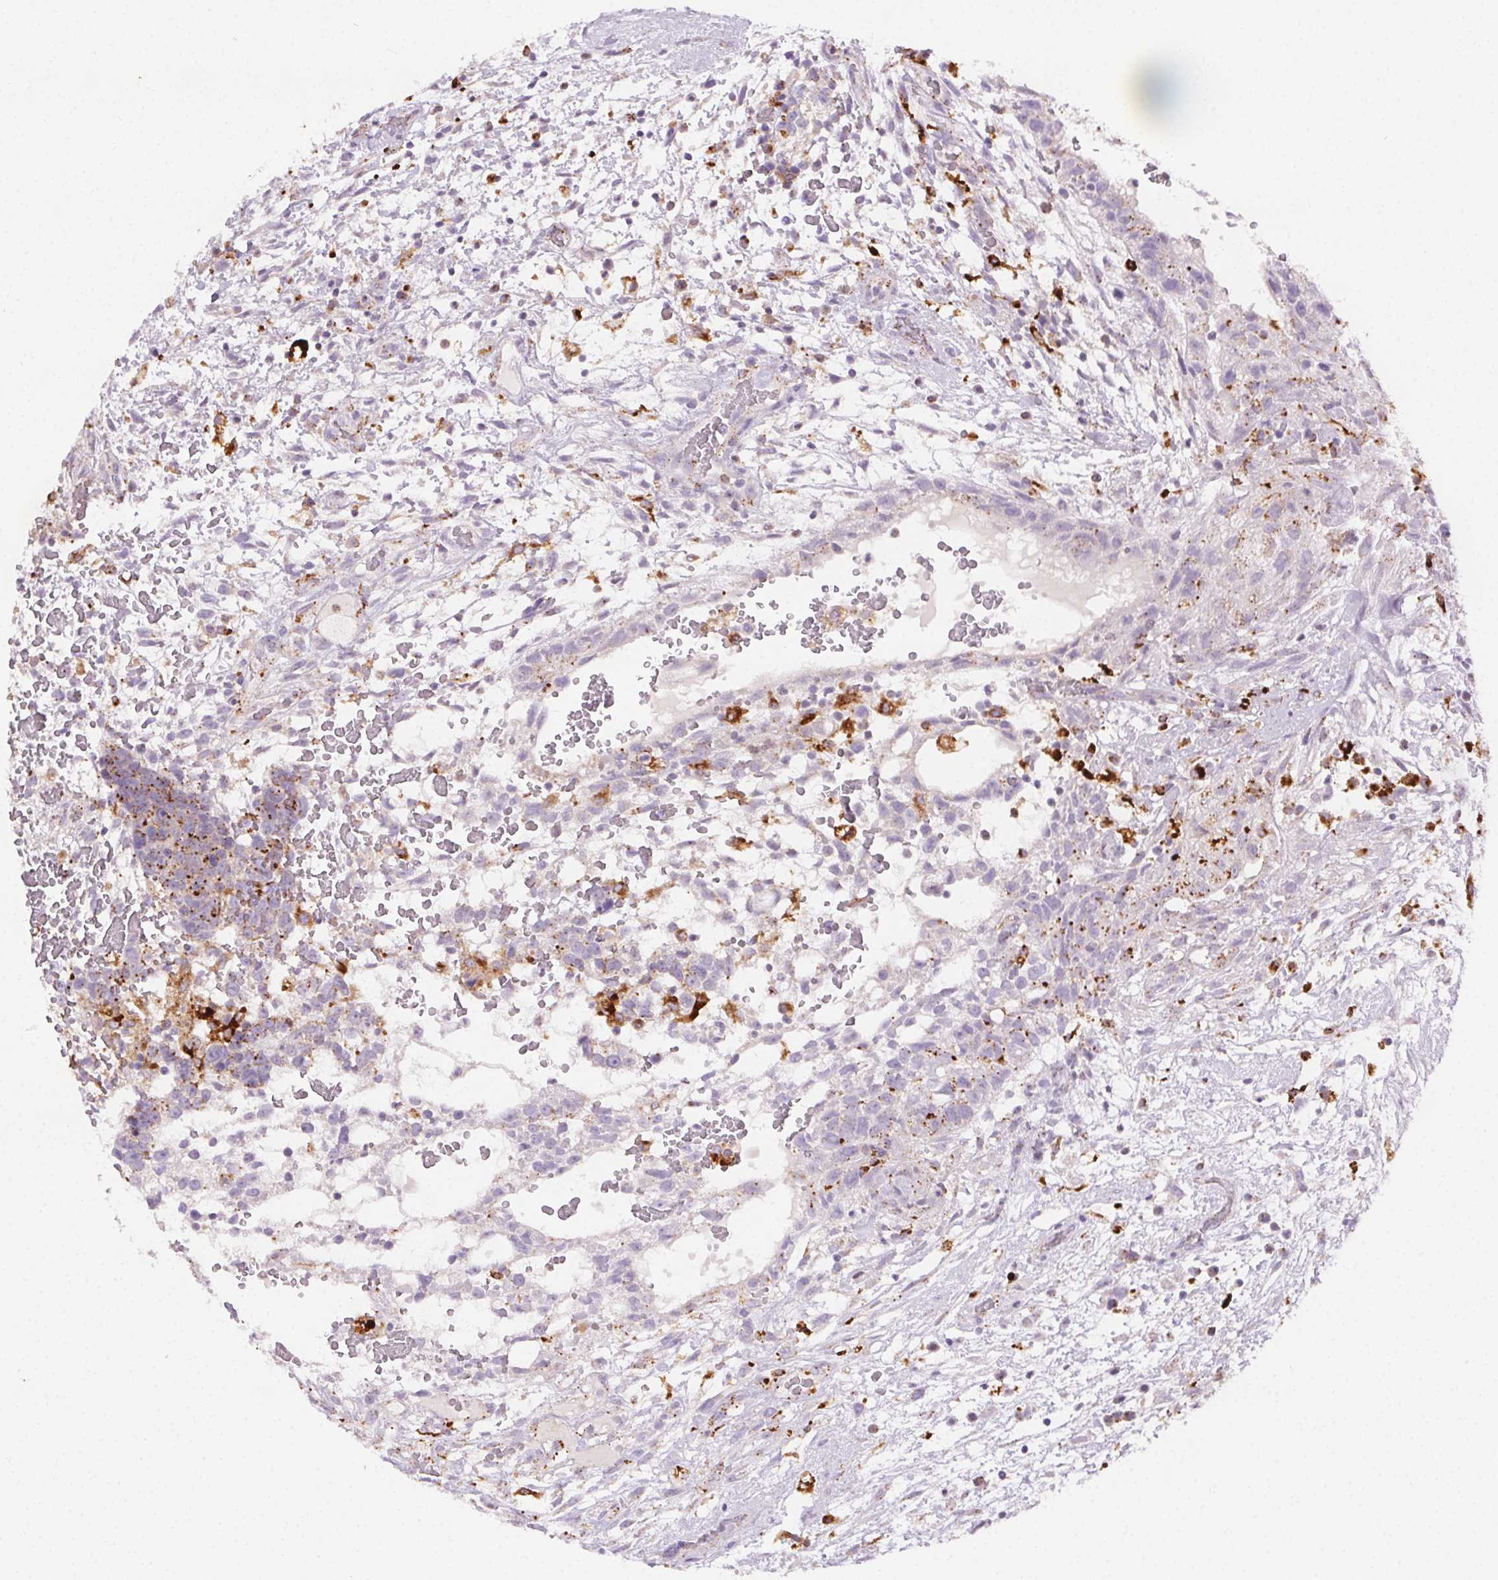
{"staining": {"intensity": "moderate", "quantity": "<25%", "location": "cytoplasmic/membranous"}, "tissue": "testis cancer", "cell_type": "Tumor cells", "image_type": "cancer", "snomed": [{"axis": "morphology", "description": "Normal tissue, NOS"}, {"axis": "morphology", "description": "Carcinoma, Embryonal, NOS"}, {"axis": "topography", "description": "Testis"}], "caption": "Testis cancer (embryonal carcinoma) stained with a brown dye demonstrates moderate cytoplasmic/membranous positive positivity in approximately <25% of tumor cells.", "gene": "SCPEP1", "patient": {"sex": "male", "age": 32}}